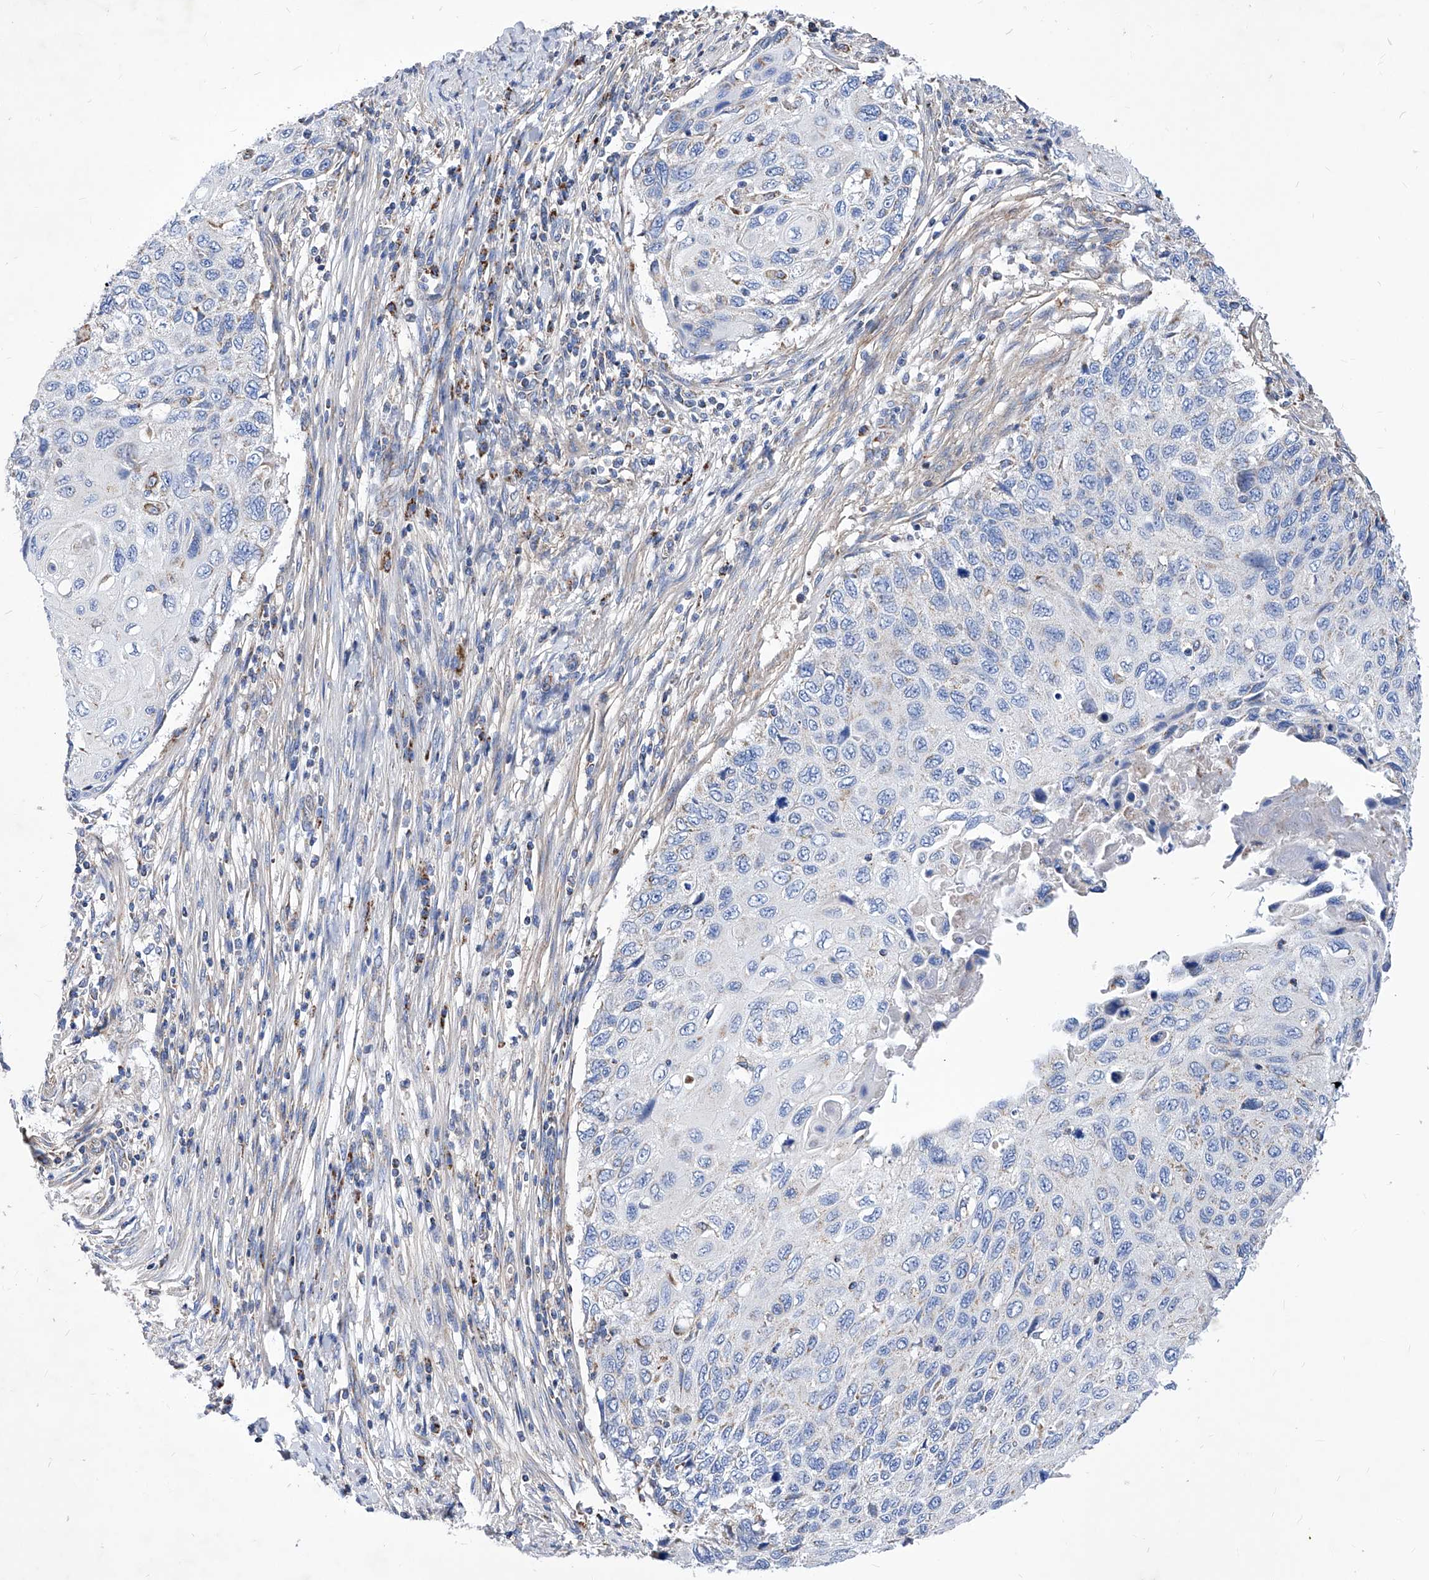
{"staining": {"intensity": "weak", "quantity": "<25%", "location": "cytoplasmic/membranous"}, "tissue": "cervical cancer", "cell_type": "Tumor cells", "image_type": "cancer", "snomed": [{"axis": "morphology", "description": "Squamous cell carcinoma, NOS"}, {"axis": "topography", "description": "Cervix"}], "caption": "The histopathology image demonstrates no staining of tumor cells in cervical squamous cell carcinoma.", "gene": "HRNR", "patient": {"sex": "female", "age": 70}}